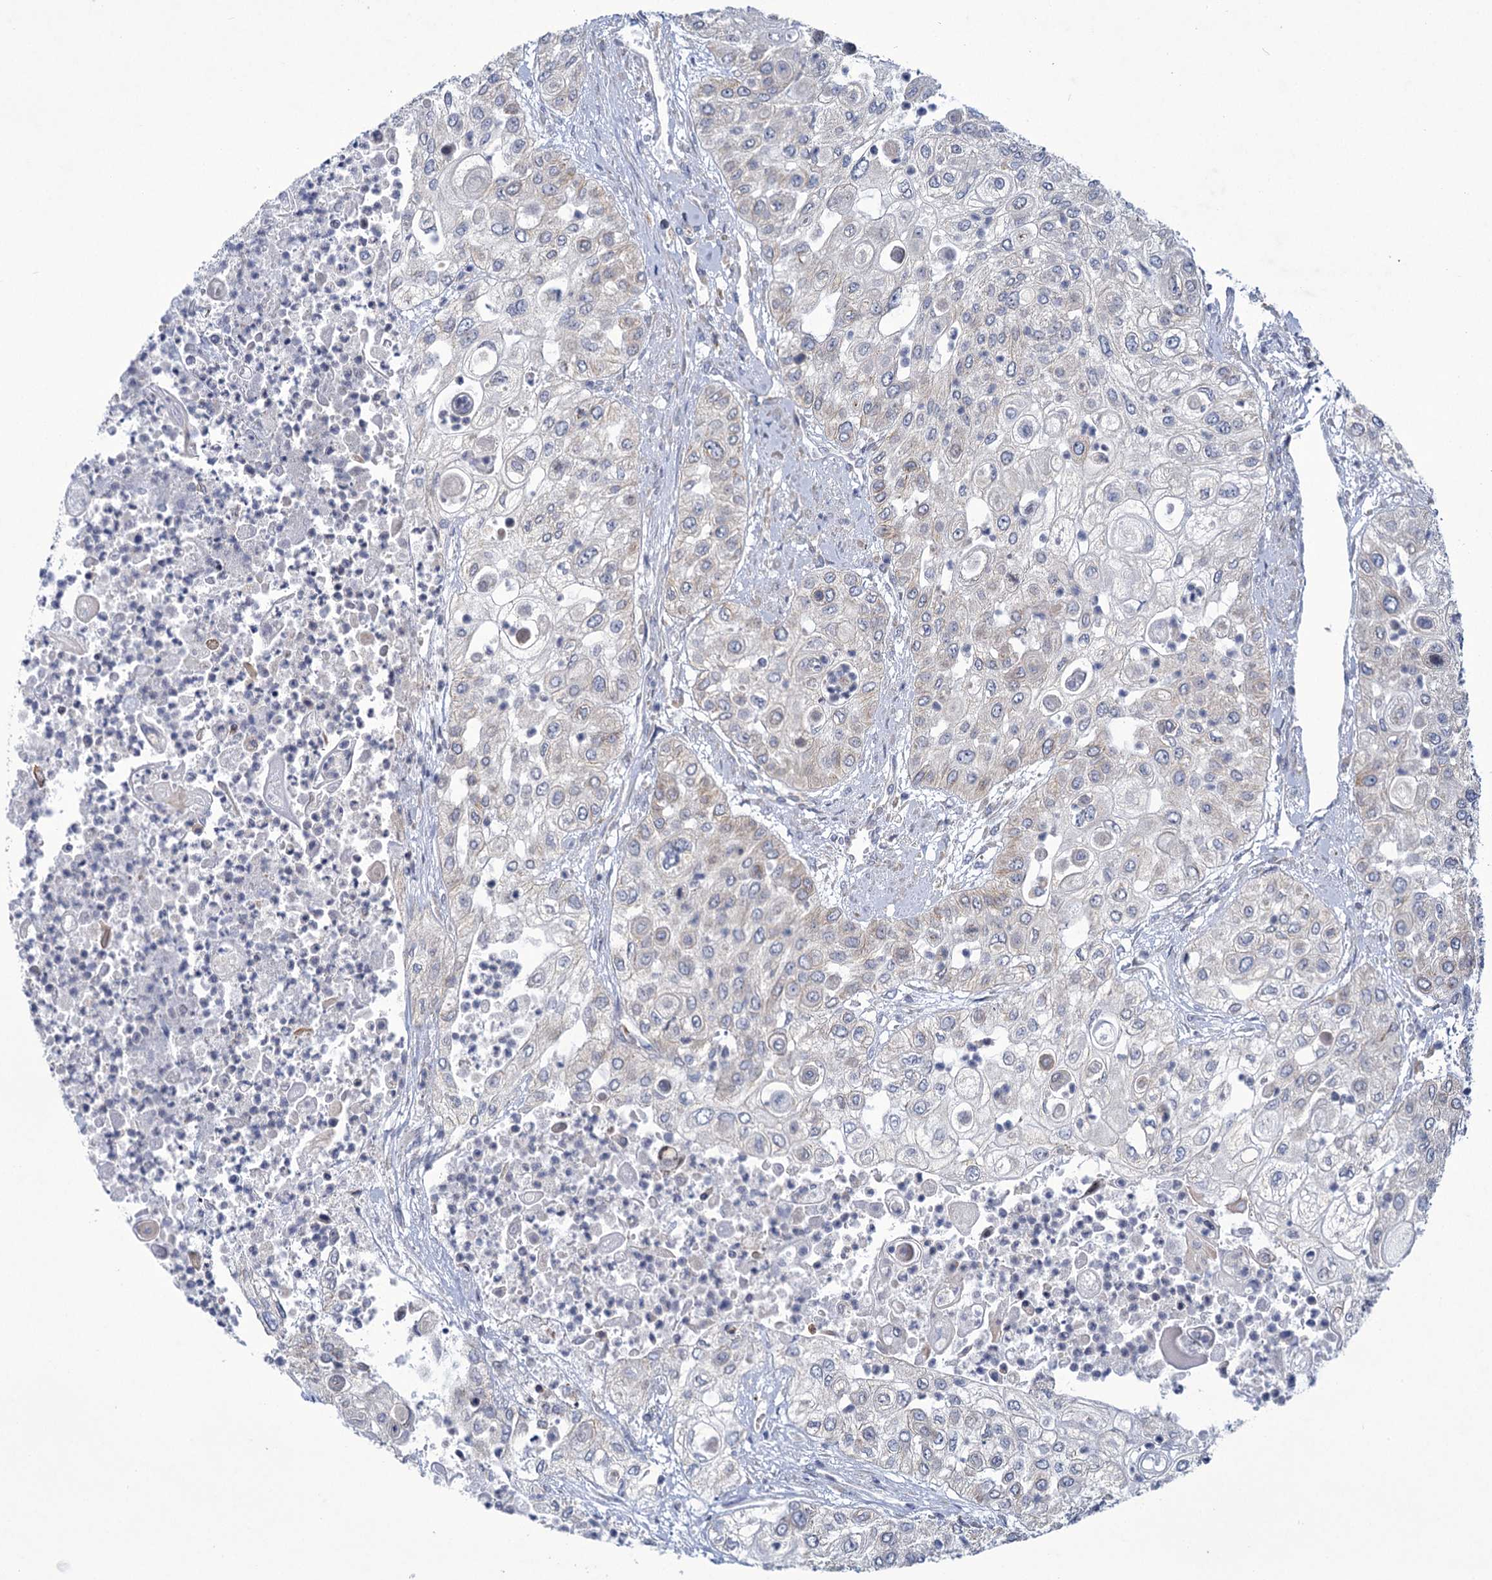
{"staining": {"intensity": "weak", "quantity": "<25%", "location": "cytoplasmic/membranous"}, "tissue": "urothelial cancer", "cell_type": "Tumor cells", "image_type": "cancer", "snomed": [{"axis": "morphology", "description": "Urothelial carcinoma, High grade"}, {"axis": "topography", "description": "Urinary bladder"}], "caption": "Tumor cells show no significant expression in urothelial carcinoma (high-grade).", "gene": "MBLAC2", "patient": {"sex": "female", "age": 79}}